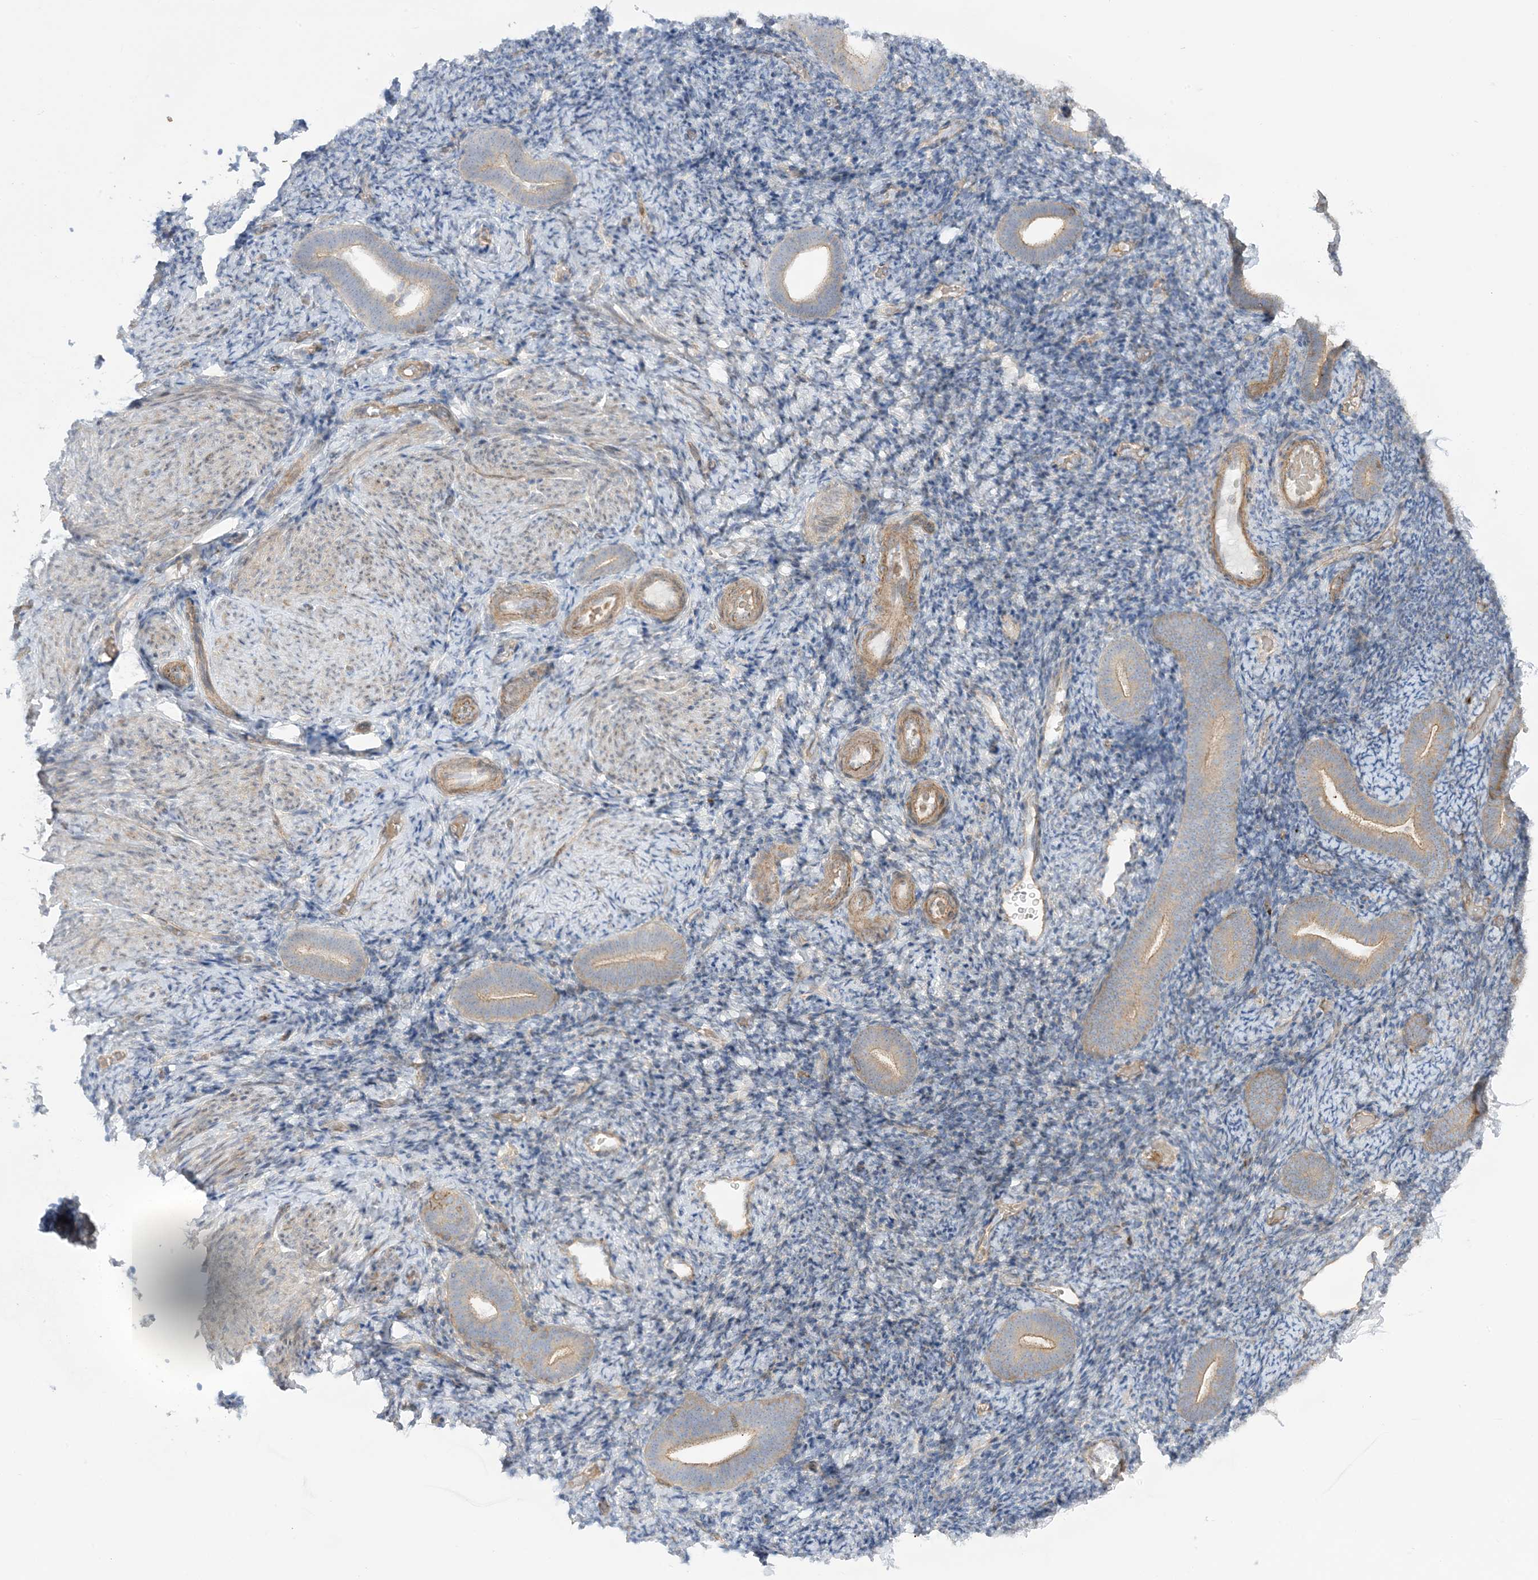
{"staining": {"intensity": "negative", "quantity": "none", "location": "none"}, "tissue": "endometrium", "cell_type": "Cells in endometrial stroma", "image_type": "normal", "snomed": [{"axis": "morphology", "description": "Normal tissue, NOS"}, {"axis": "topography", "description": "Endometrium"}], "caption": "Immunohistochemistry (IHC) micrograph of unremarkable endometrium: human endometrium stained with DAB (3,3'-diaminobenzidine) demonstrates no significant protein staining in cells in endometrial stroma.", "gene": "ICMT", "patient": {"sex": "female", "age": 51}}